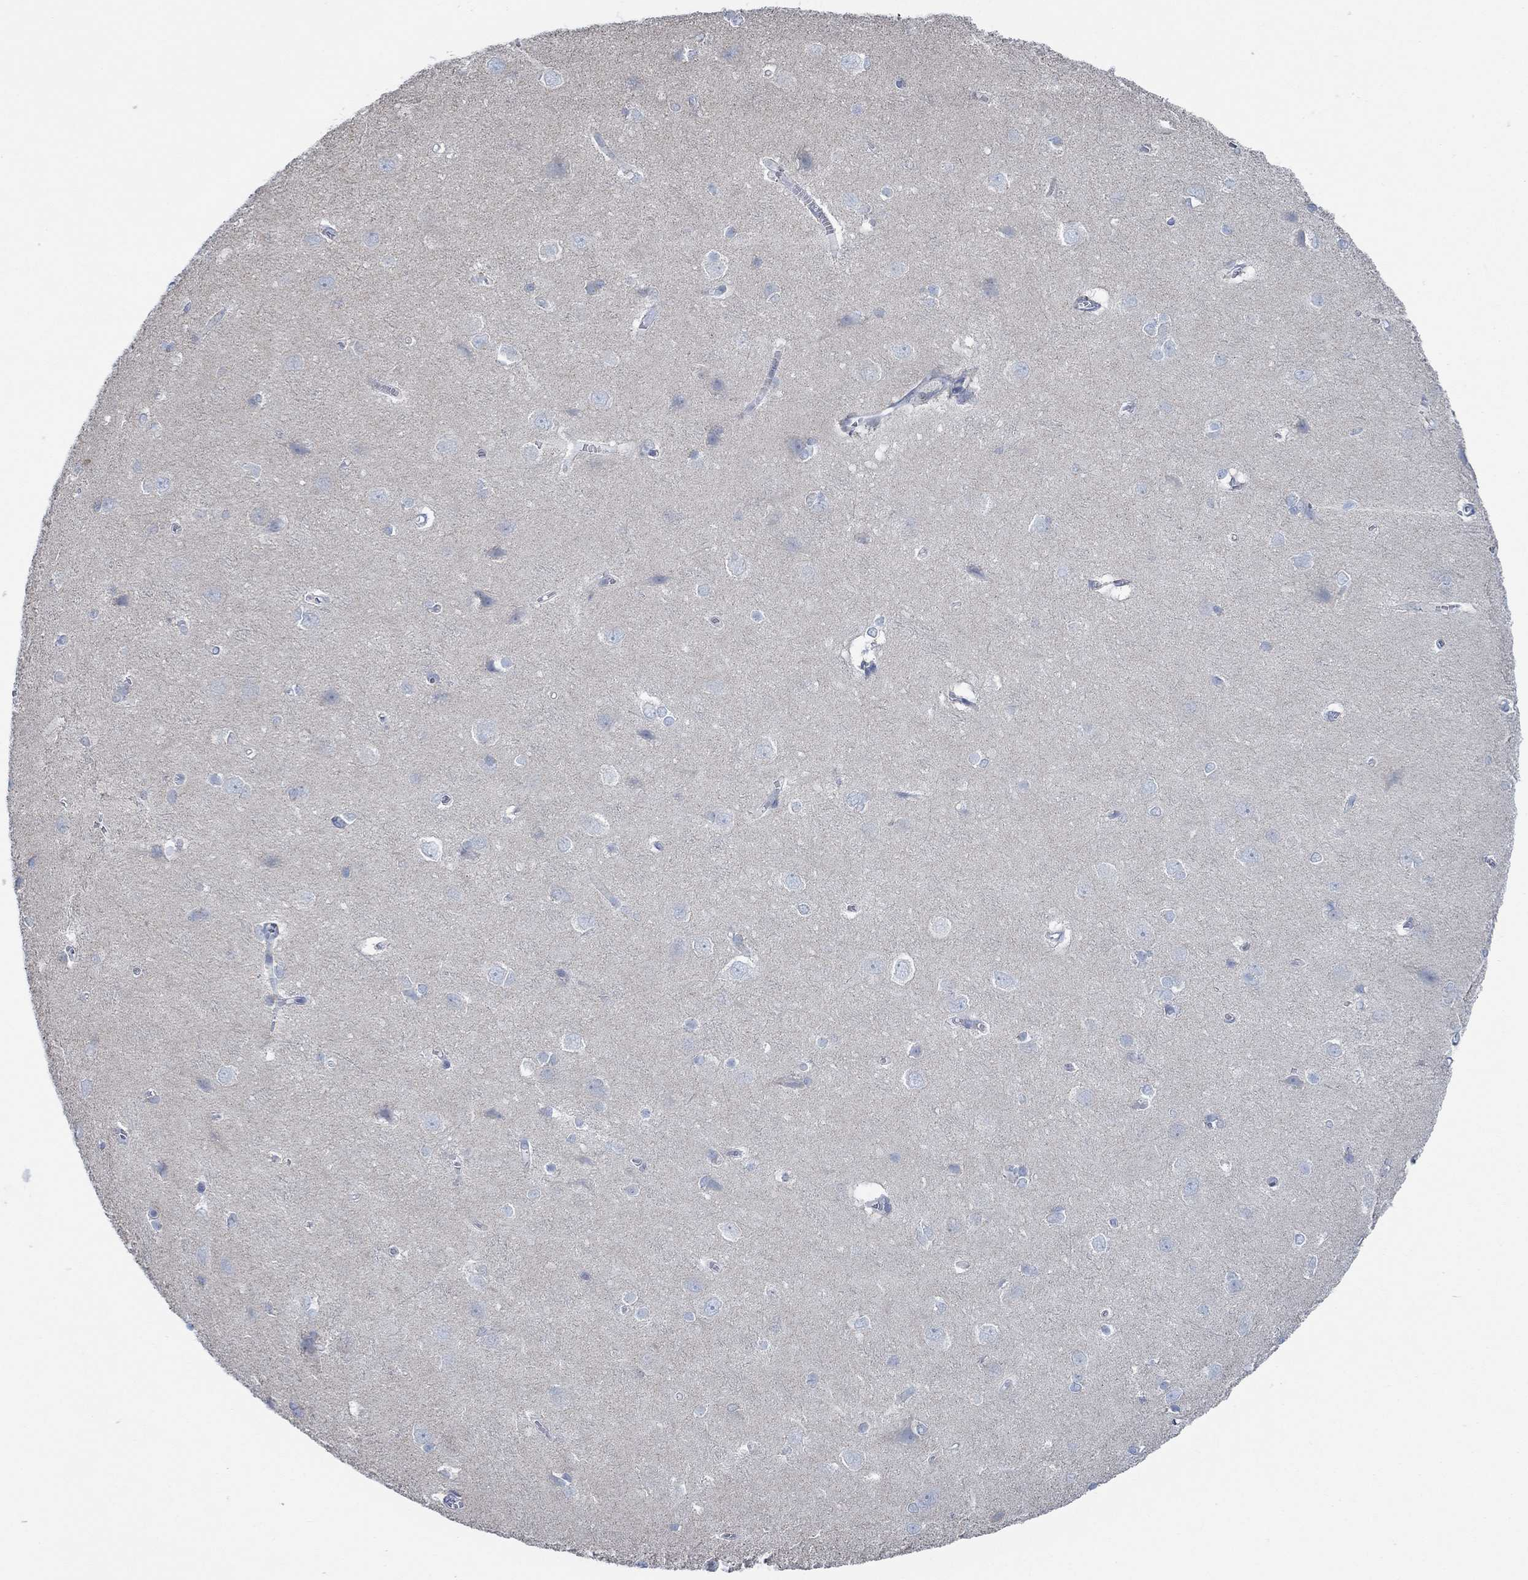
{"staining": {"intensity": "negative", "quantity": "none", "location": "none"}, "tissue": "cerebral cortex", "cell_type": "Endothelial cells", "image_type": "normal", "snomed": [{"axis": "morphology", "description": "Normal tissue, NOS"}, {"axis": "topography", "description": "Cerebral cortex"}], "caption": "This is an immunohistochemistry (IHC) photomicrograph of benign human cerebral cortex. There is no staining in endothelial cells.", "gene": "GLOD5", "patient": {"sex": "male", "age": 37}}